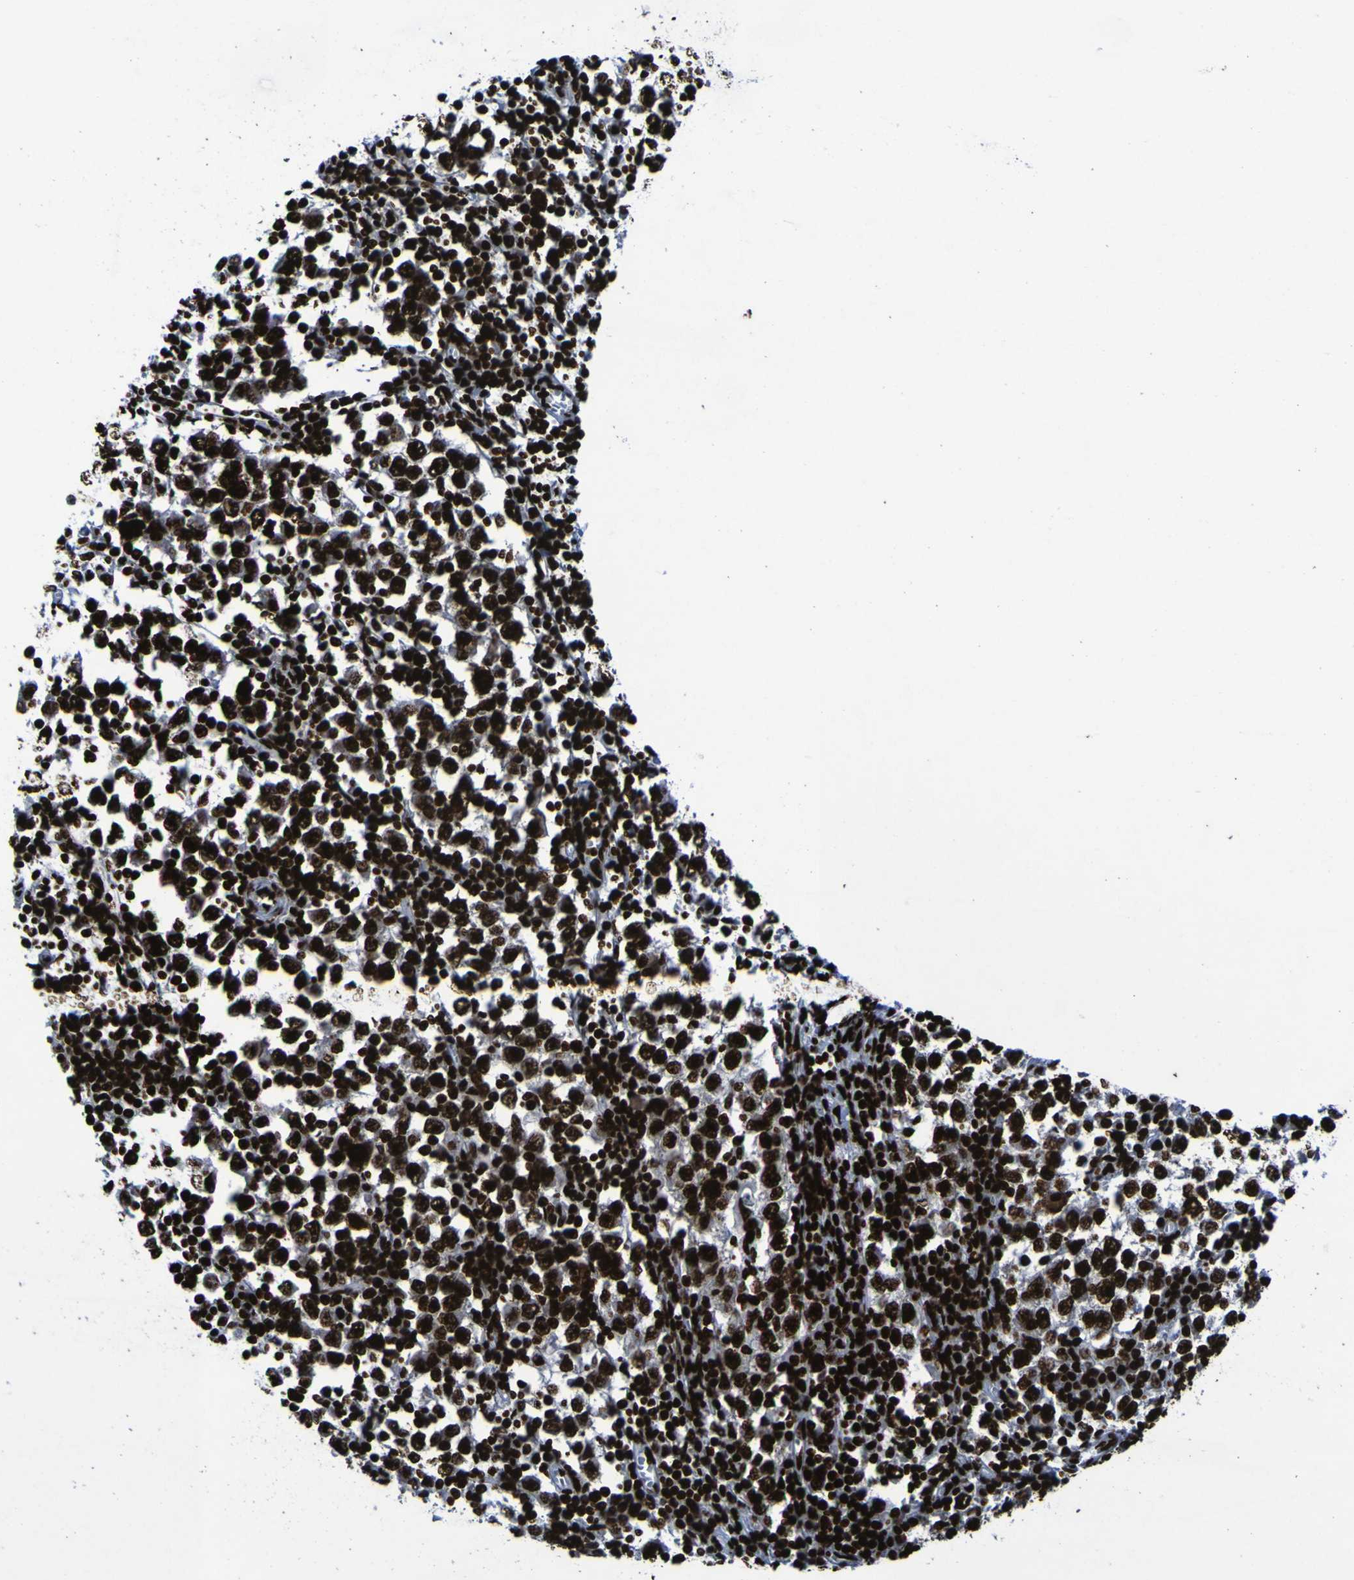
{"staining": {"intensity": "strong", "quantity": ">75%", "location": "nuclear"}, "tissue": "testis cancer", "cell_type": "Tumor cells", "image_type": "cancer", "snomed": [{"axis": "morphology", "description": "Seminoma, NOS"}, {"axis": "topography", "description": "Testis"}], "caption": "DAB (3,3'-diaminobenzidine) immunohistochemical staining of human seminoma (testis) shows strong nuclear protein expression in approximately >75% of tumor cells.", "gene": "NPM1", "patient": {"sex": "male", "age": 65}}